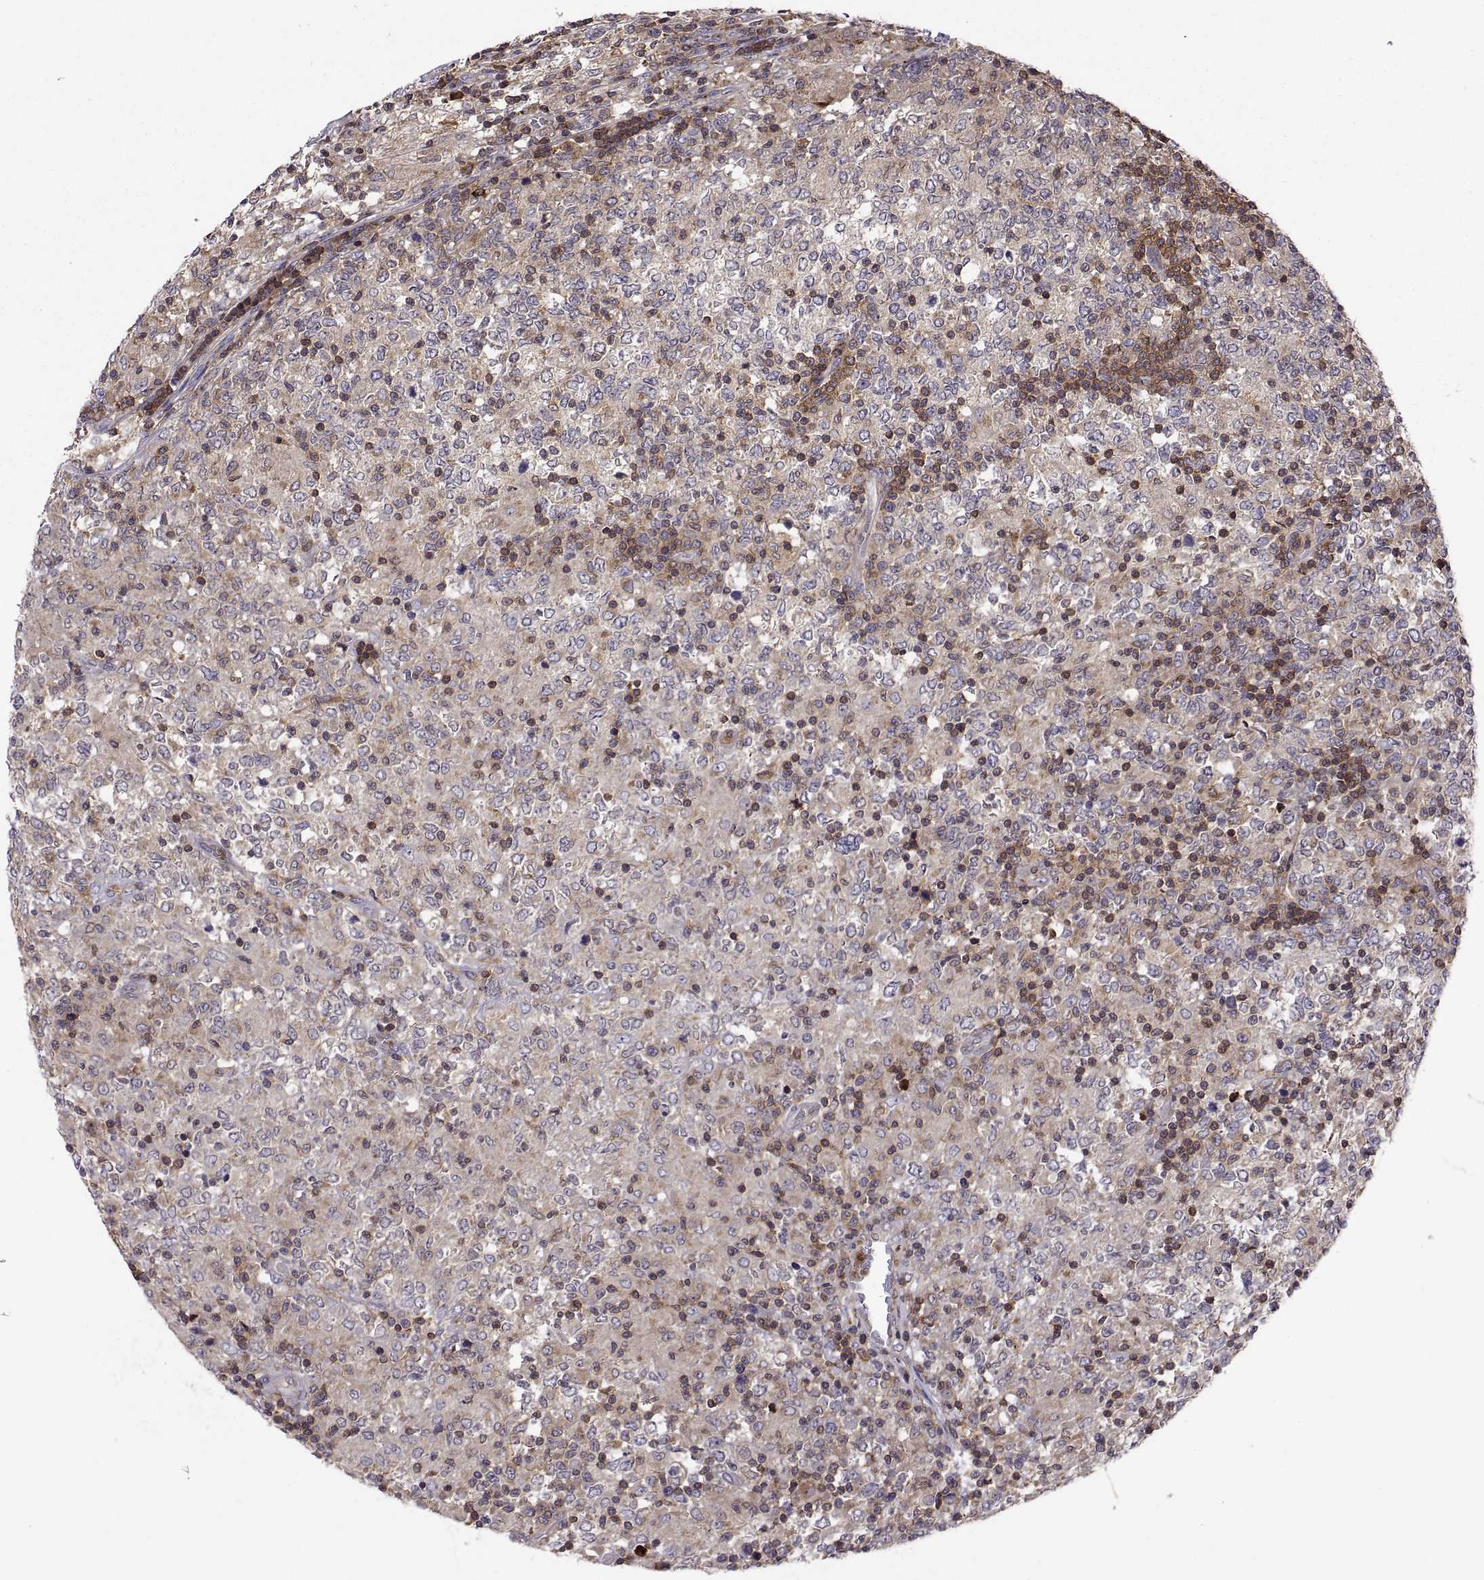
{"staining": {"intensity": "weak", "quantity": ">75%", "location": "cytoplasmic/membranous"}, "tissue": "lymphoma", "cell_type": "Tumor cells", "image_type": "cancer", "snomed": [{"axis": "morphology", "description": "Malignant lymphoma, non-Hodgkin's type, High grade"}, {"axis": "topography", "description": "Lymph node"}], "caption": "Lymphoma stained with a brown dye exhibits weak cytoplasmic/membranous positive staining in approximately >75% of tumor cells.", "gene": "ACAP1", "patient": {"sex": "female", "age": 84}}